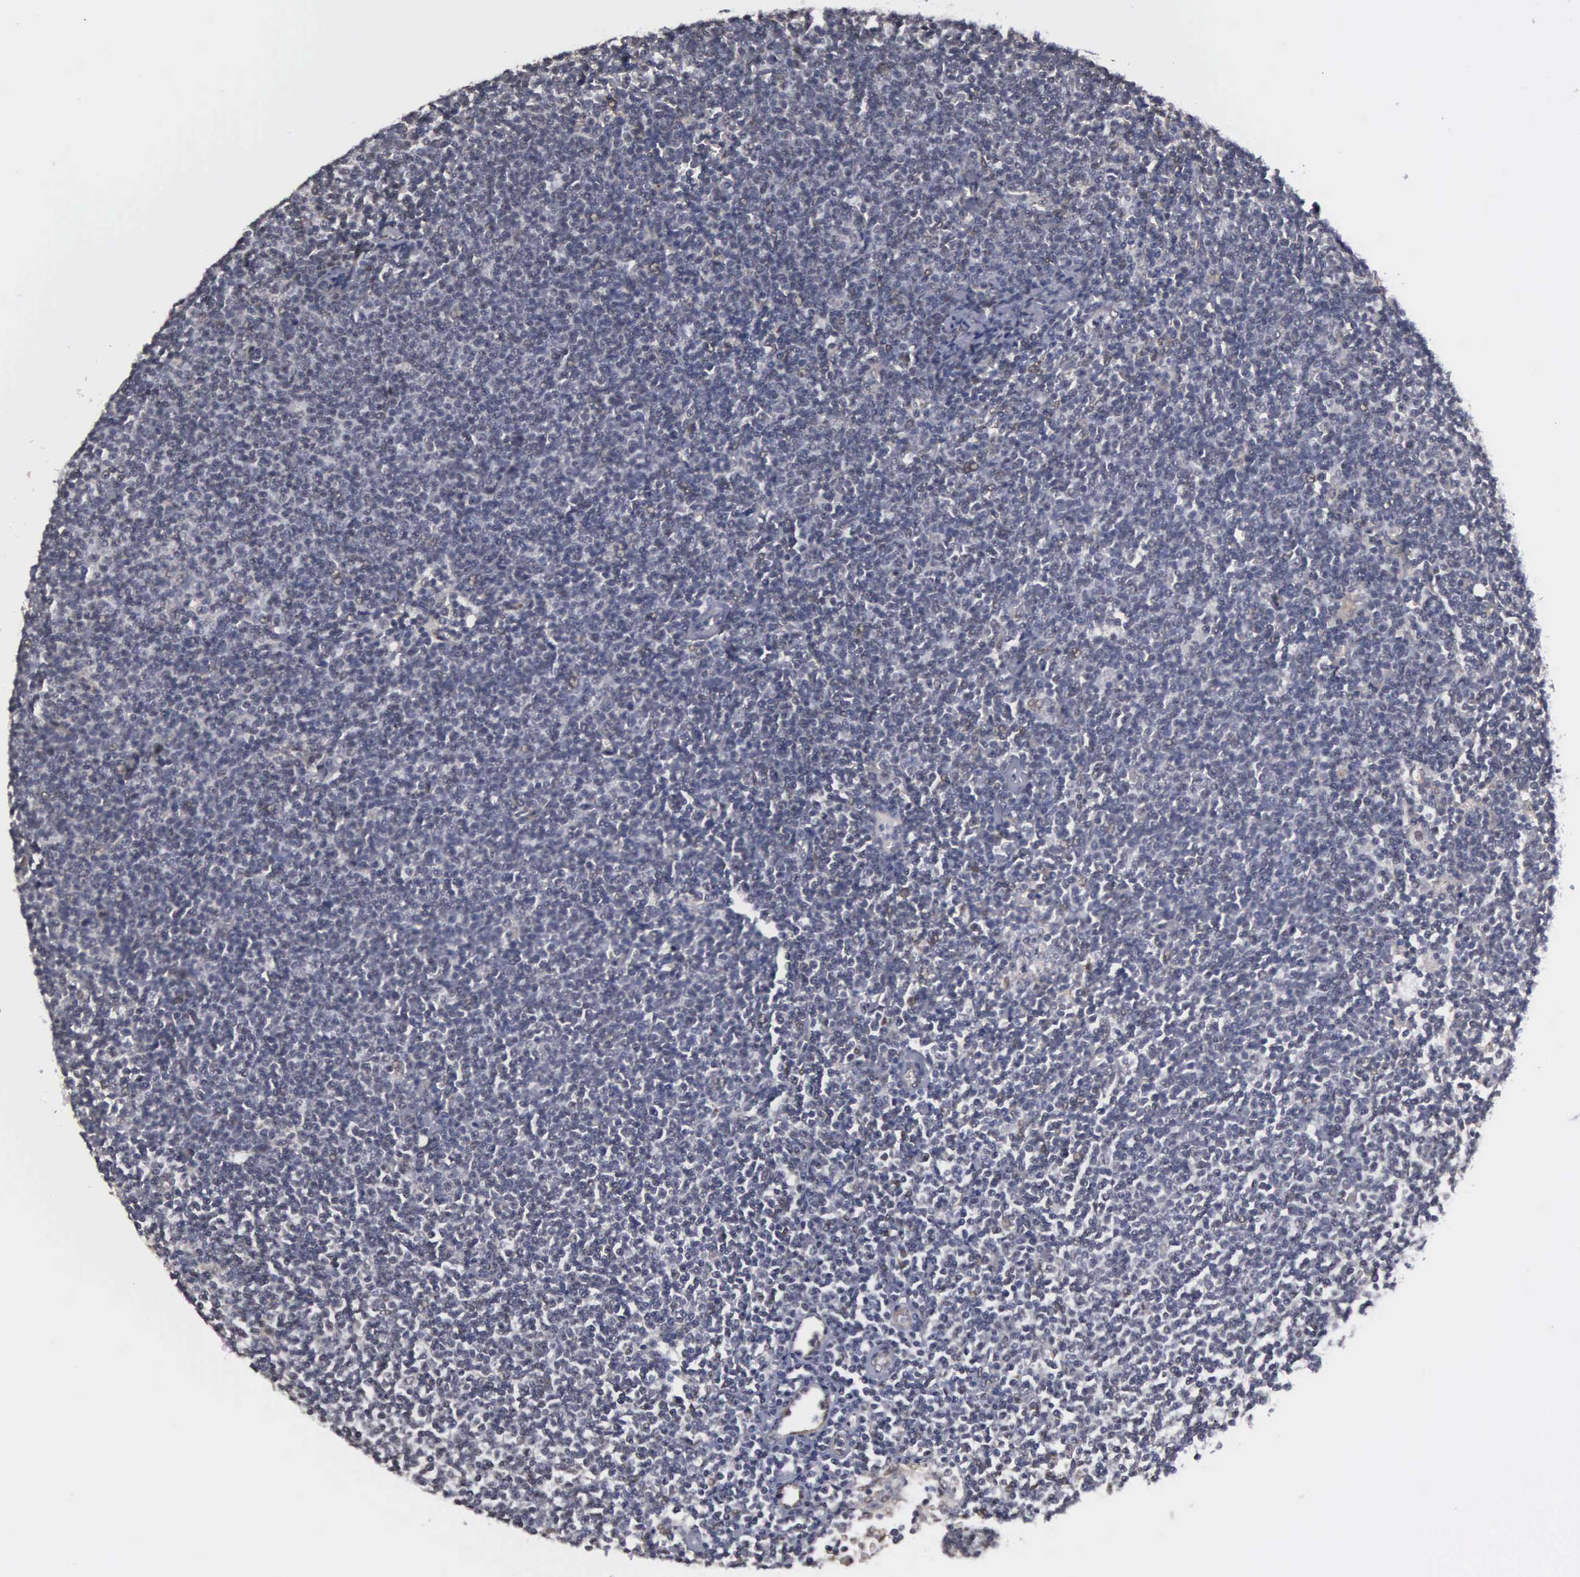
{"staining": {"intensity": "negative", "quantity": "none", "location": "none"}, "tissue": "lymphoma", "cell_type": "Tumor cells", "image_type": "cancer", "snomed": [{"axis": "morphology", "description": "Malignant lymphoma, non-Hodgkin's type, Low grade"}, {"axis": "topography", "description": "Lymph node"}], "caption": "Photomicrograph shows no significant protein expression in tumor cells of lymphoma.", "gene": "ZBTB33", "patient": {"sex": "male", "age": 65}}